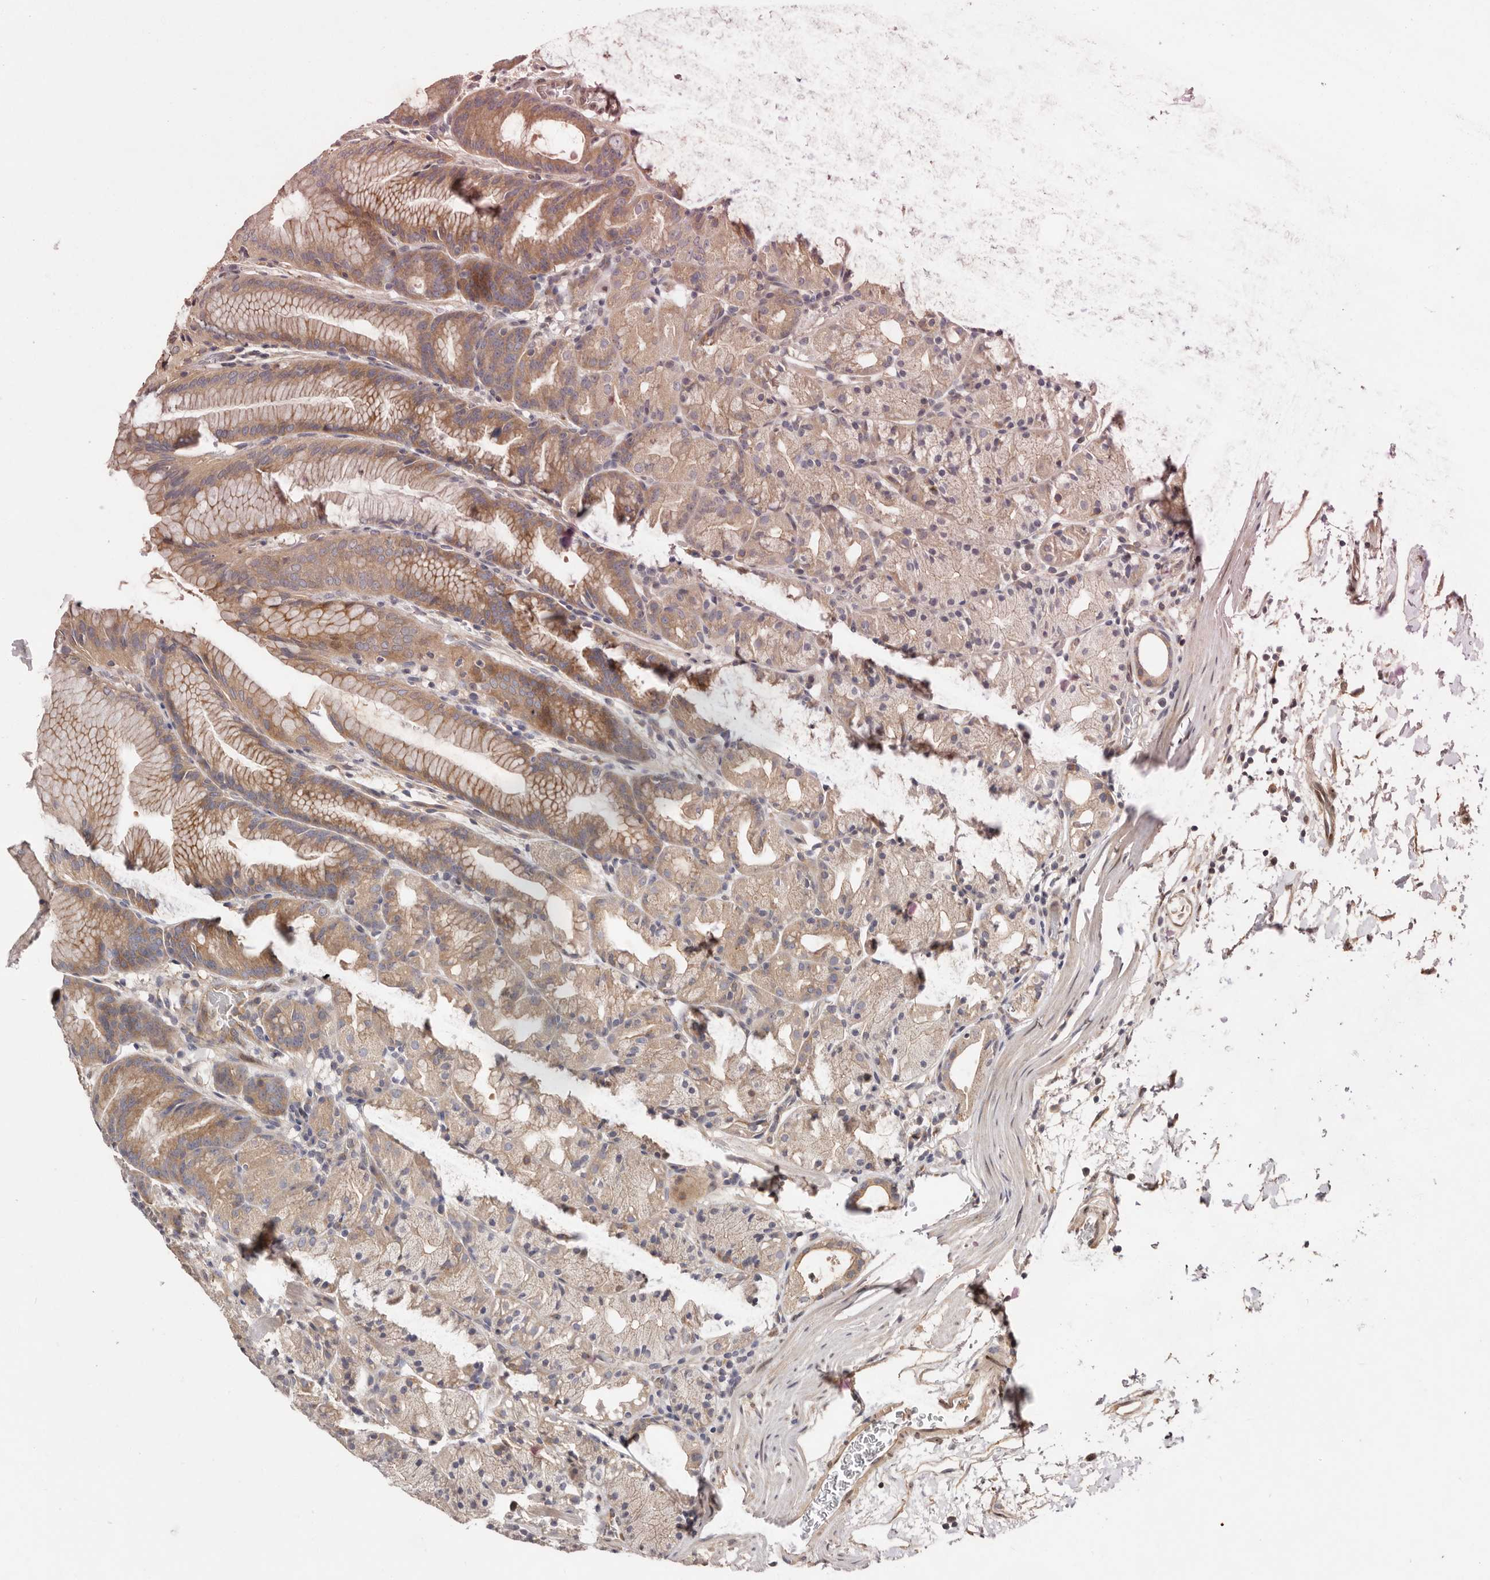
{"staining": {"intensity": "strong", "quantity": "<25%", "location": "cytoplasmic/membranous,nuclear"}, "tissue": "stomach", "cell_type": "Glandular cells", "image_type": "normal", "snomed": [{"axis": "morphology", "description": "Normal tissue, NOS"}, {"axis": "topography", "description": "Stomach, upper"}], "caption": "Approximately <25% of glandular cells in benign stomach exhibit strong cytoplasmic/membranous,nuclear protein positivity as visualized by brown immunohistochemical staining.", "gene": "DOP1A", "patient": {"sex": "male", "age": 48}}